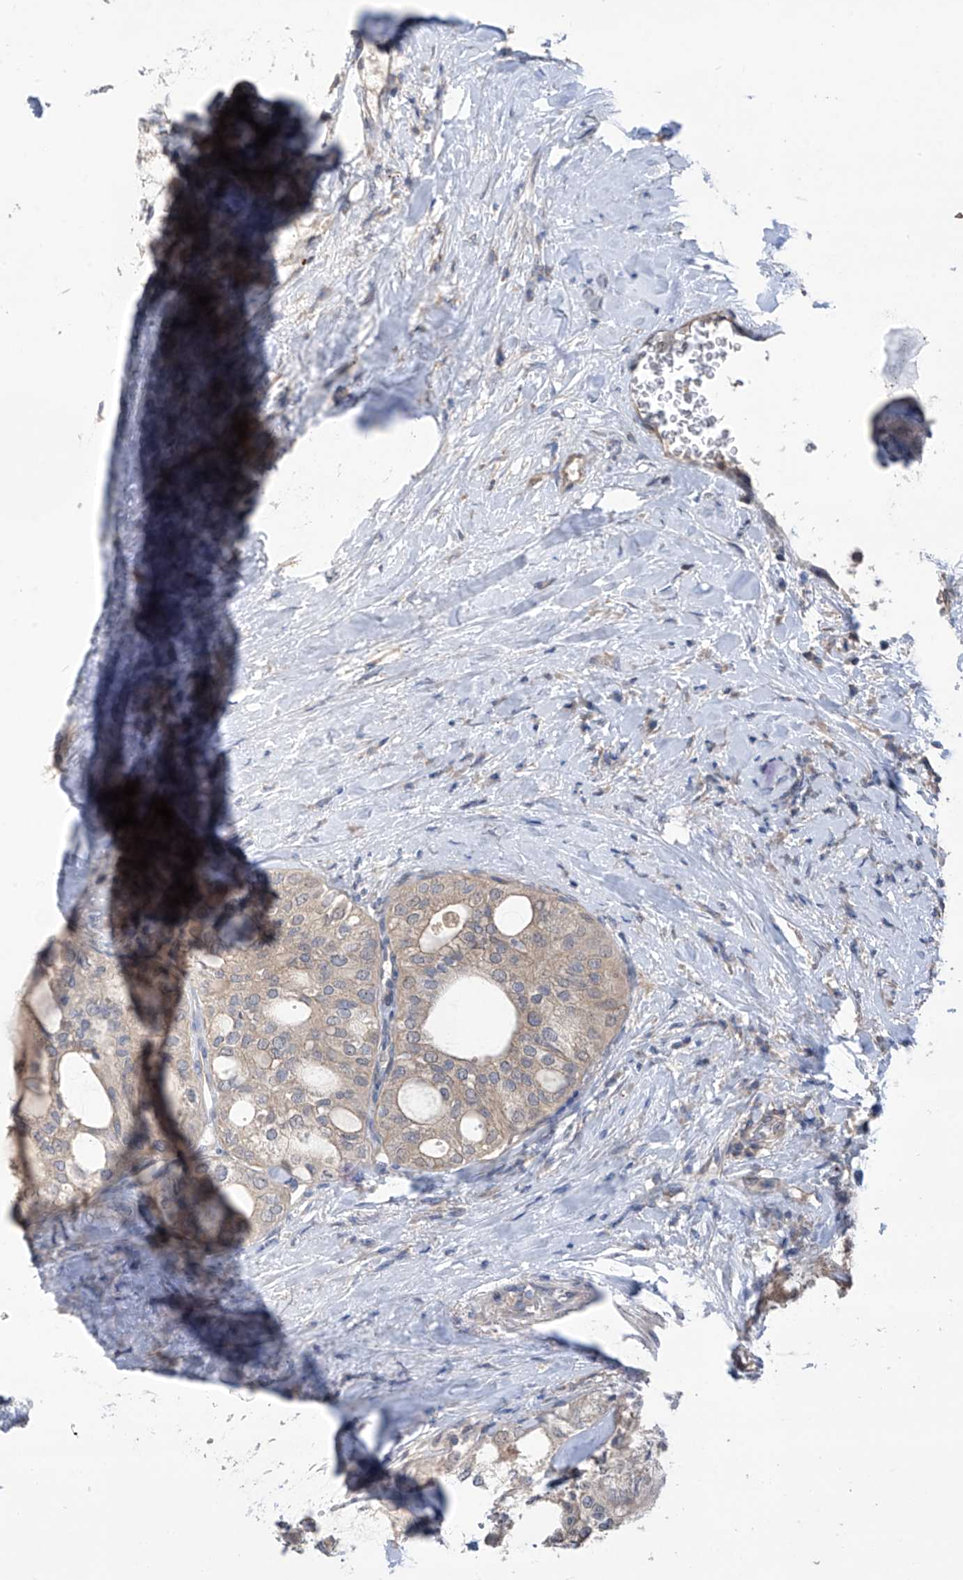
{"staining": {"intensity": "negative", "quantity": "none", "location": "none"}, "tissue": "thyroid cancer", "cell_type": "Tumor cells", "image_type": "cancer", "snomed": [{"axis": "morphology", "description": "Follicular adenoma carcinoma, NOS"}, {"axis": "topography", "description": "Thyroid gland"}], "caption": "DAB immunohistochemical staining of human thyroid cancer reveals no significant expression in tumor cells.", "gene": "PHACTR4", "patient": {"sex": "male", "age": 75}}